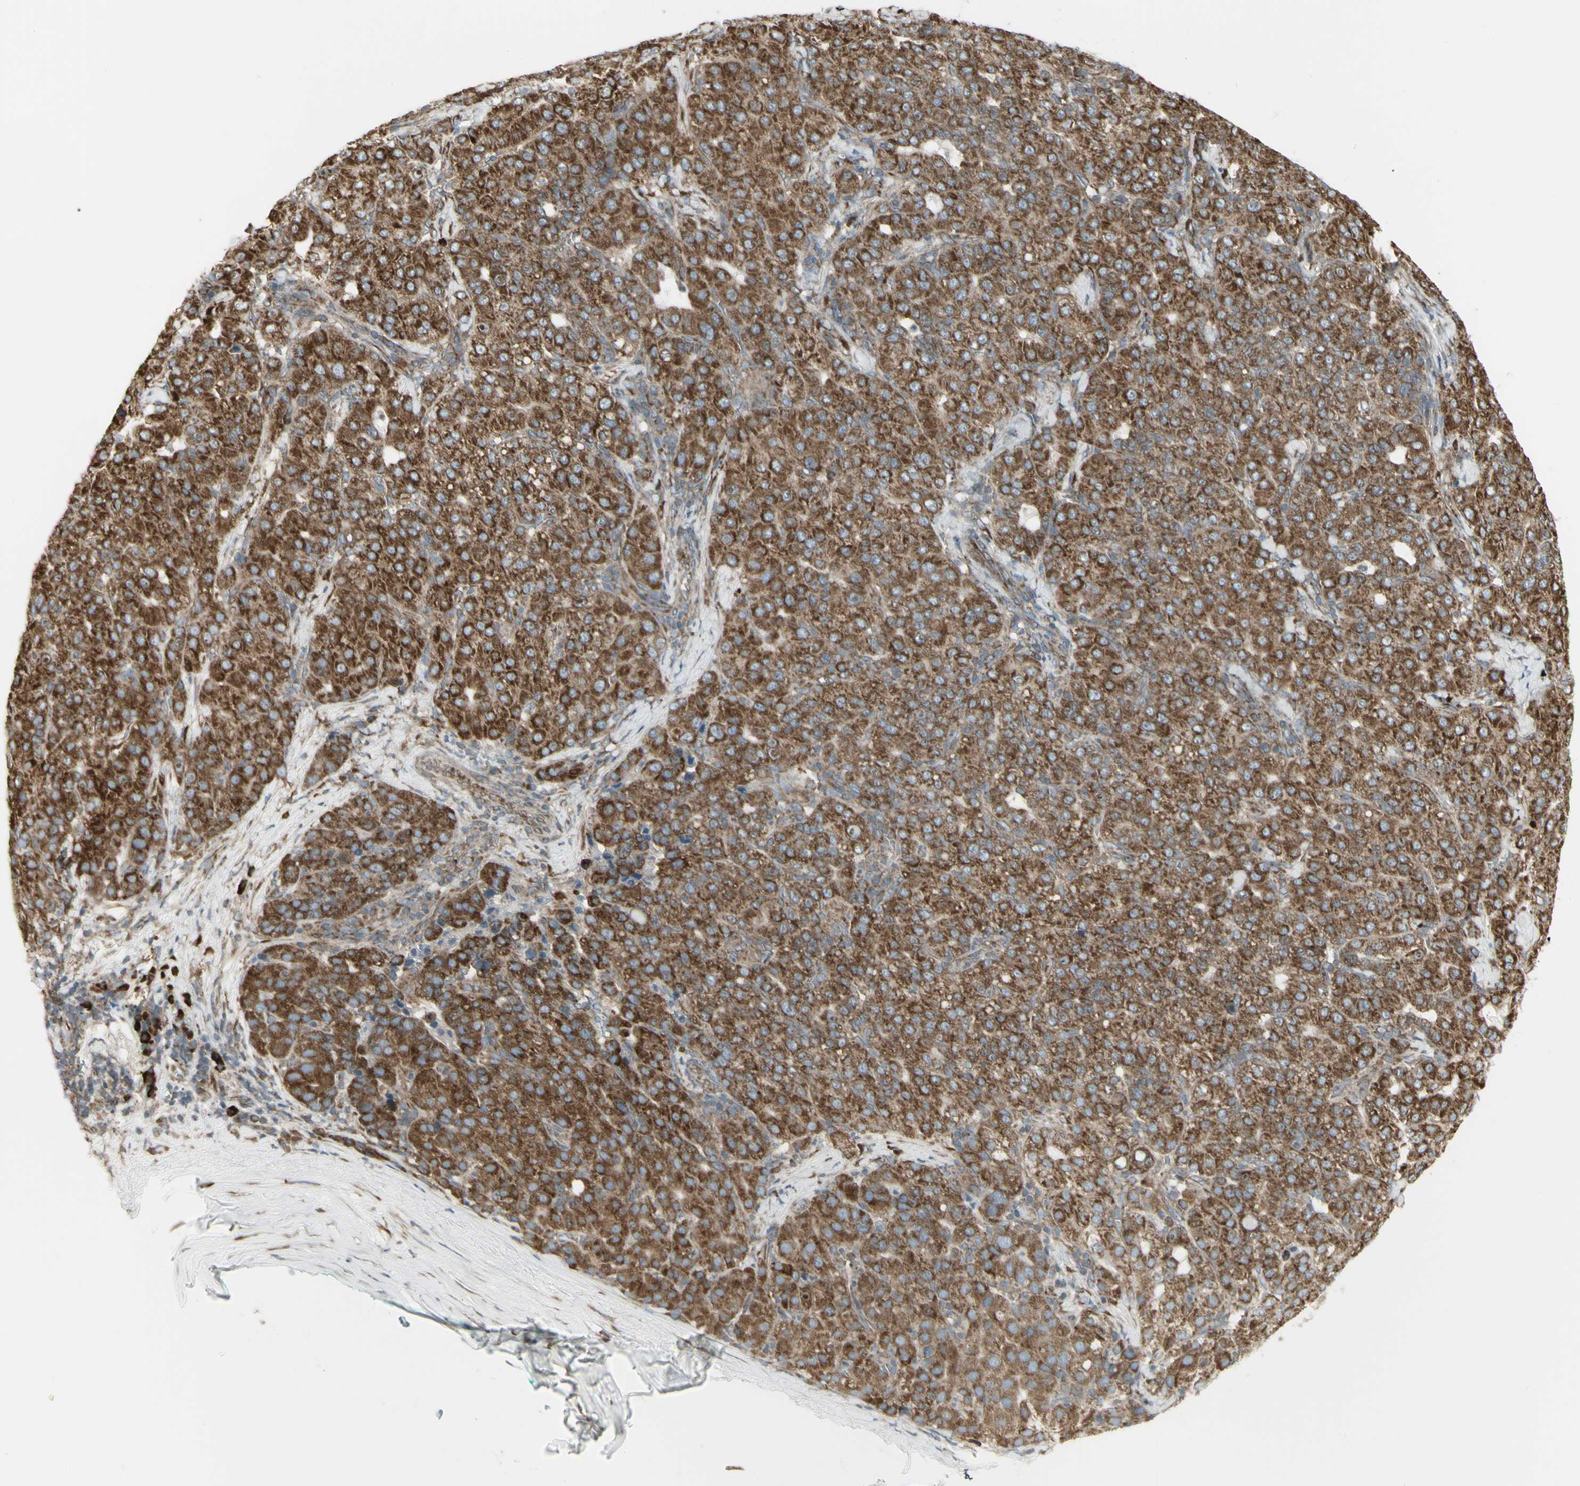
{"staining": {"intensity": "strong", "quantity": ">75%", "location": "cytoplasmic/membranous"}, "tissue": "liver cancer", "cell_type": "Tumor cells", "image_type": "cancer", "snomed": [{"axis": "morphology", "description": "Carcinoma, Hepatocellular, NOS"}, {"axis": "topography", "description": "Liver"}], "caption": "Protein expression by immunohistochemistry (IHC) demonstrates strong cytoplasmic/membranous positivity in approximately >75% of tumor cells in liver cancer (hepatocellular carcinoma). Ihc stains the protein of interest in brown and the nuclei are stained blue.", "gene": "FKBP3", "patient": {"sex": "male", "age": 65}}